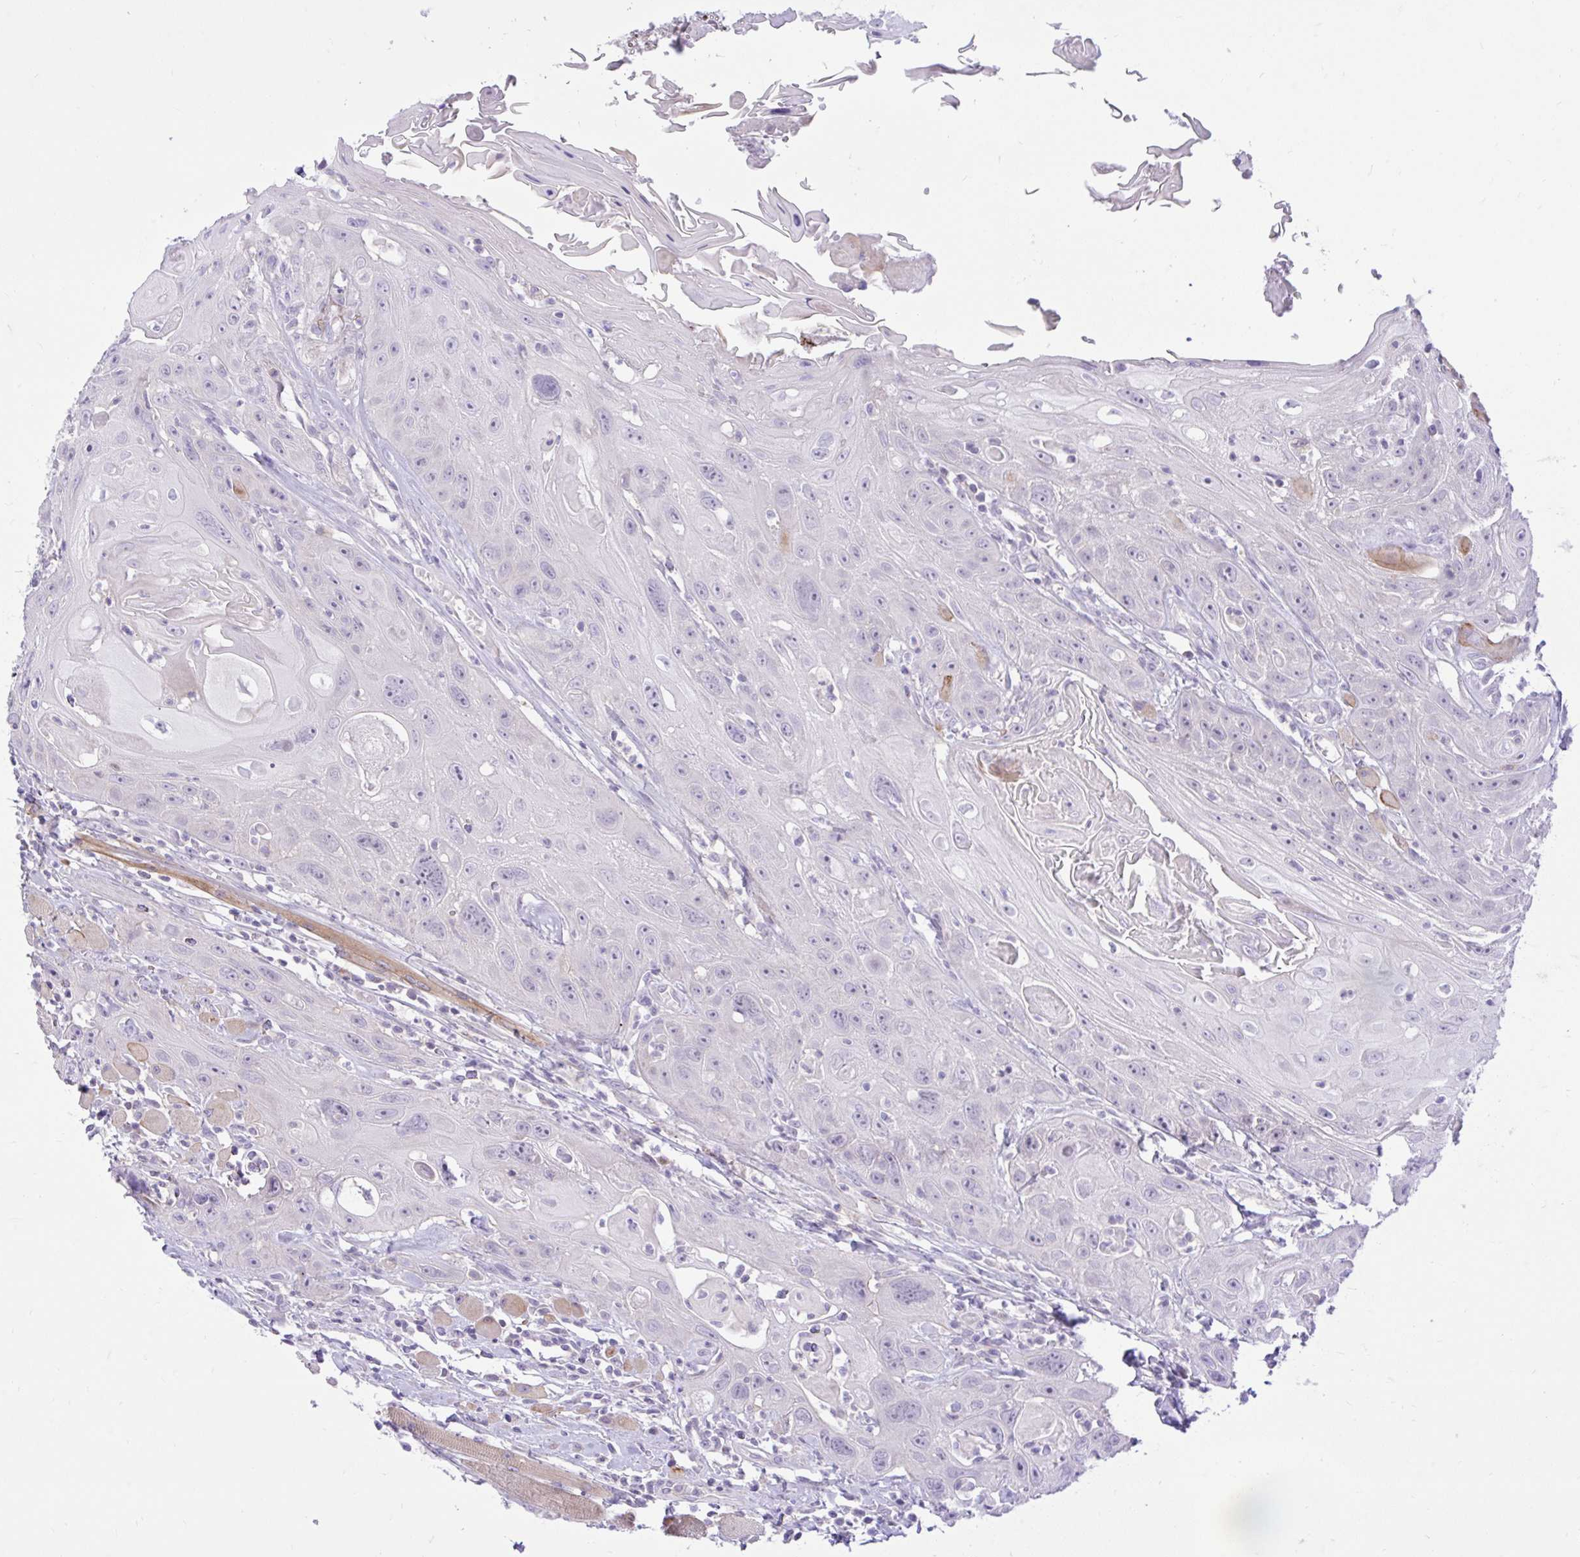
{"staining": {"intensity": "negative", "quantity": "none", "location": "none"}, "tissue": "head and neck cancer", "cell_type": "Tumor cells", "image_type": "cancer", "snomed": [{"axis": "morphology", "description": "Squamous cell carcinoma, NOS"}, {"axis": "topography", "description": "Head-Neck"}], "caption": "A micrograph of human head and neck cancer (squamous cell carcinoma) is negative for staining in tumor cells.", "gene": "ZNF101", "patient": {"sex": "female", "age": 59}}